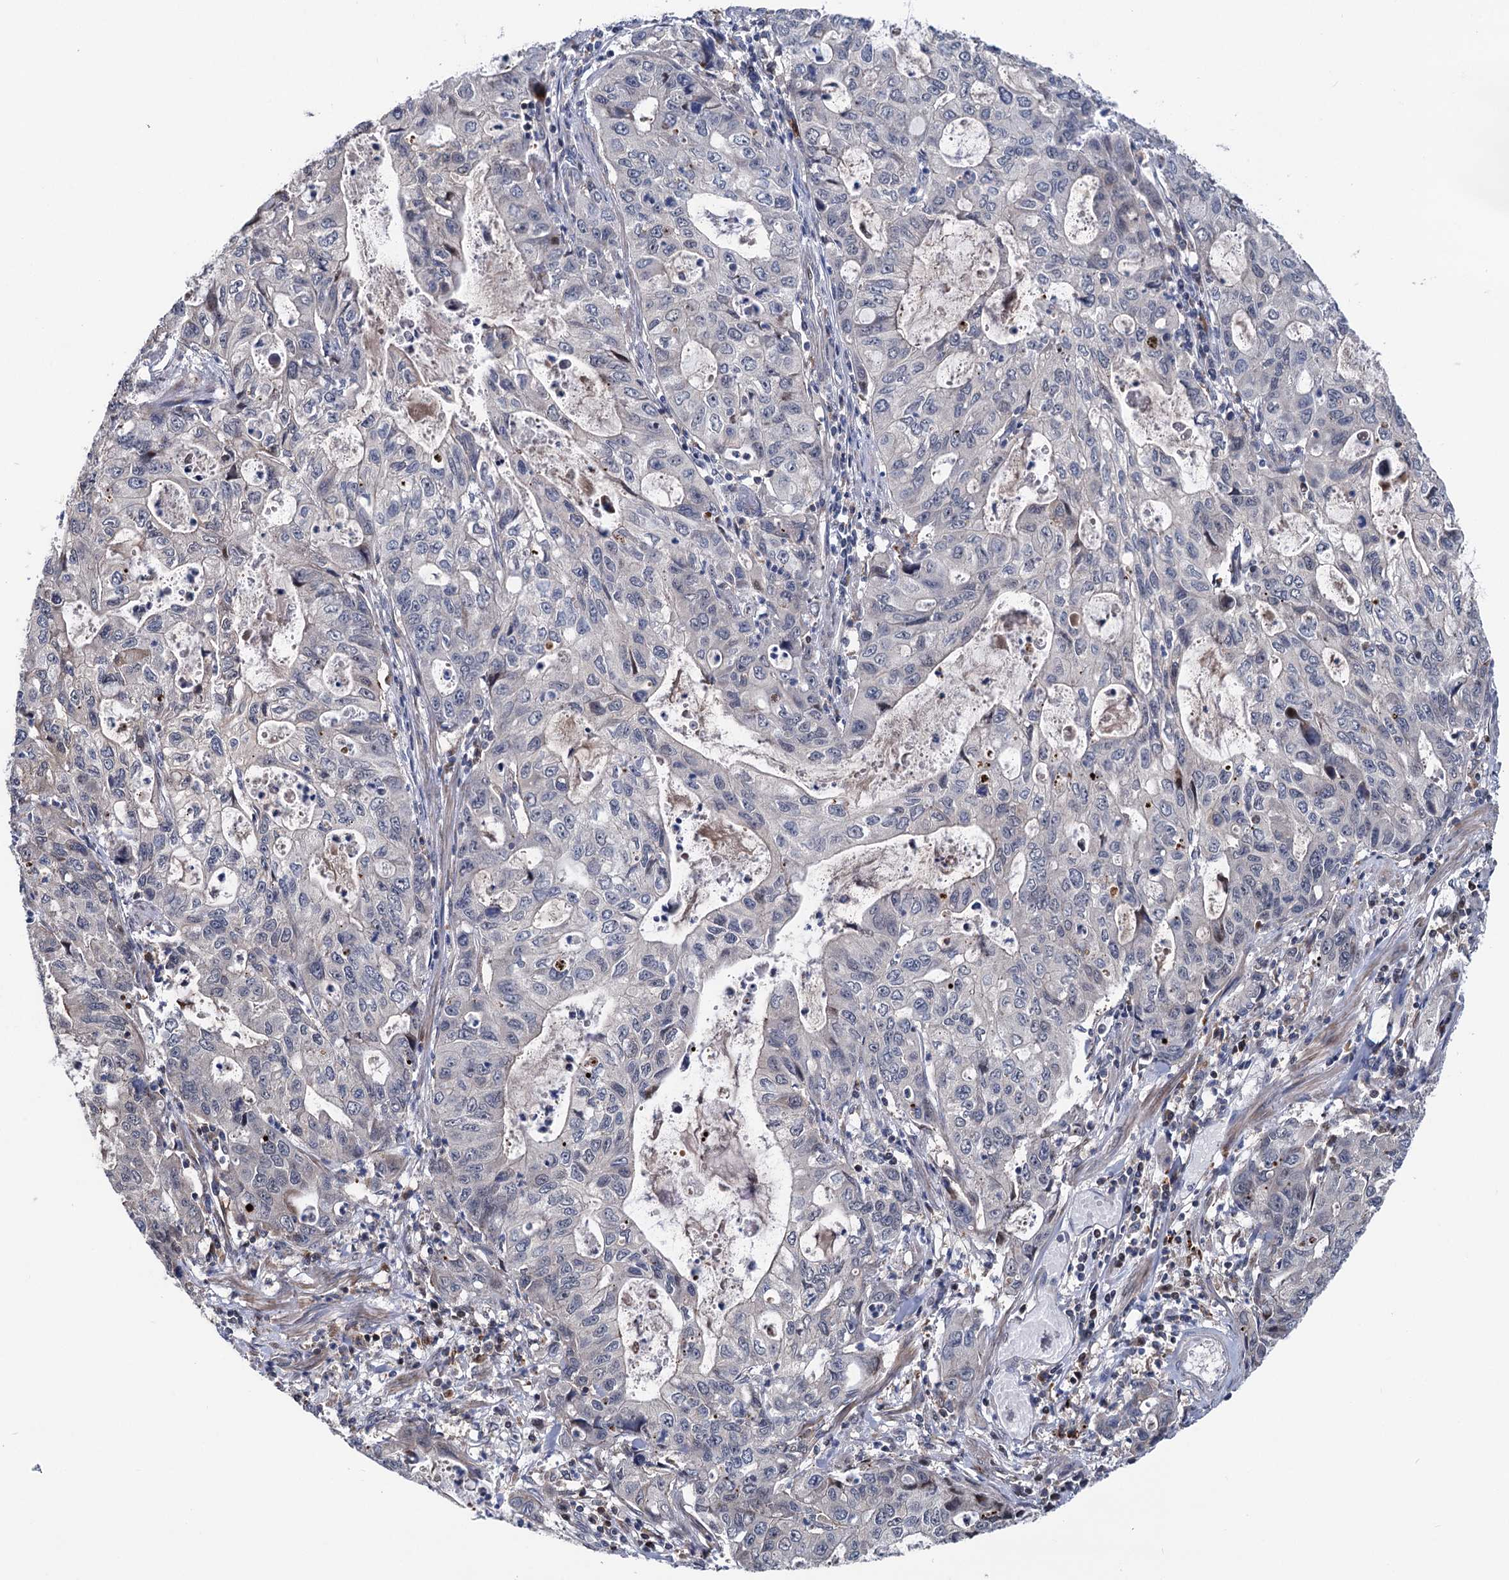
{"staining": {"intensity": "negative", "quantity": "none", "location": "none"}, "tissue": "stomach cancer", "cell_type": "Tumor cells", "image_type": "cancer", "snomed": [{"axis": "morphology", "description": "Adenocarcinoma, NOS"}, {"axis": "topography", "description": "Stomach, upper"}], "caption": "An immunohistochemistry micrograph of stomach cancer (adenocarcinoma) is shown. There is no staining in tumor cells of stomach cancer (adenocarcinoma).", "gene": "UBR1", "patient": {"sex": "female", "age": 52}}